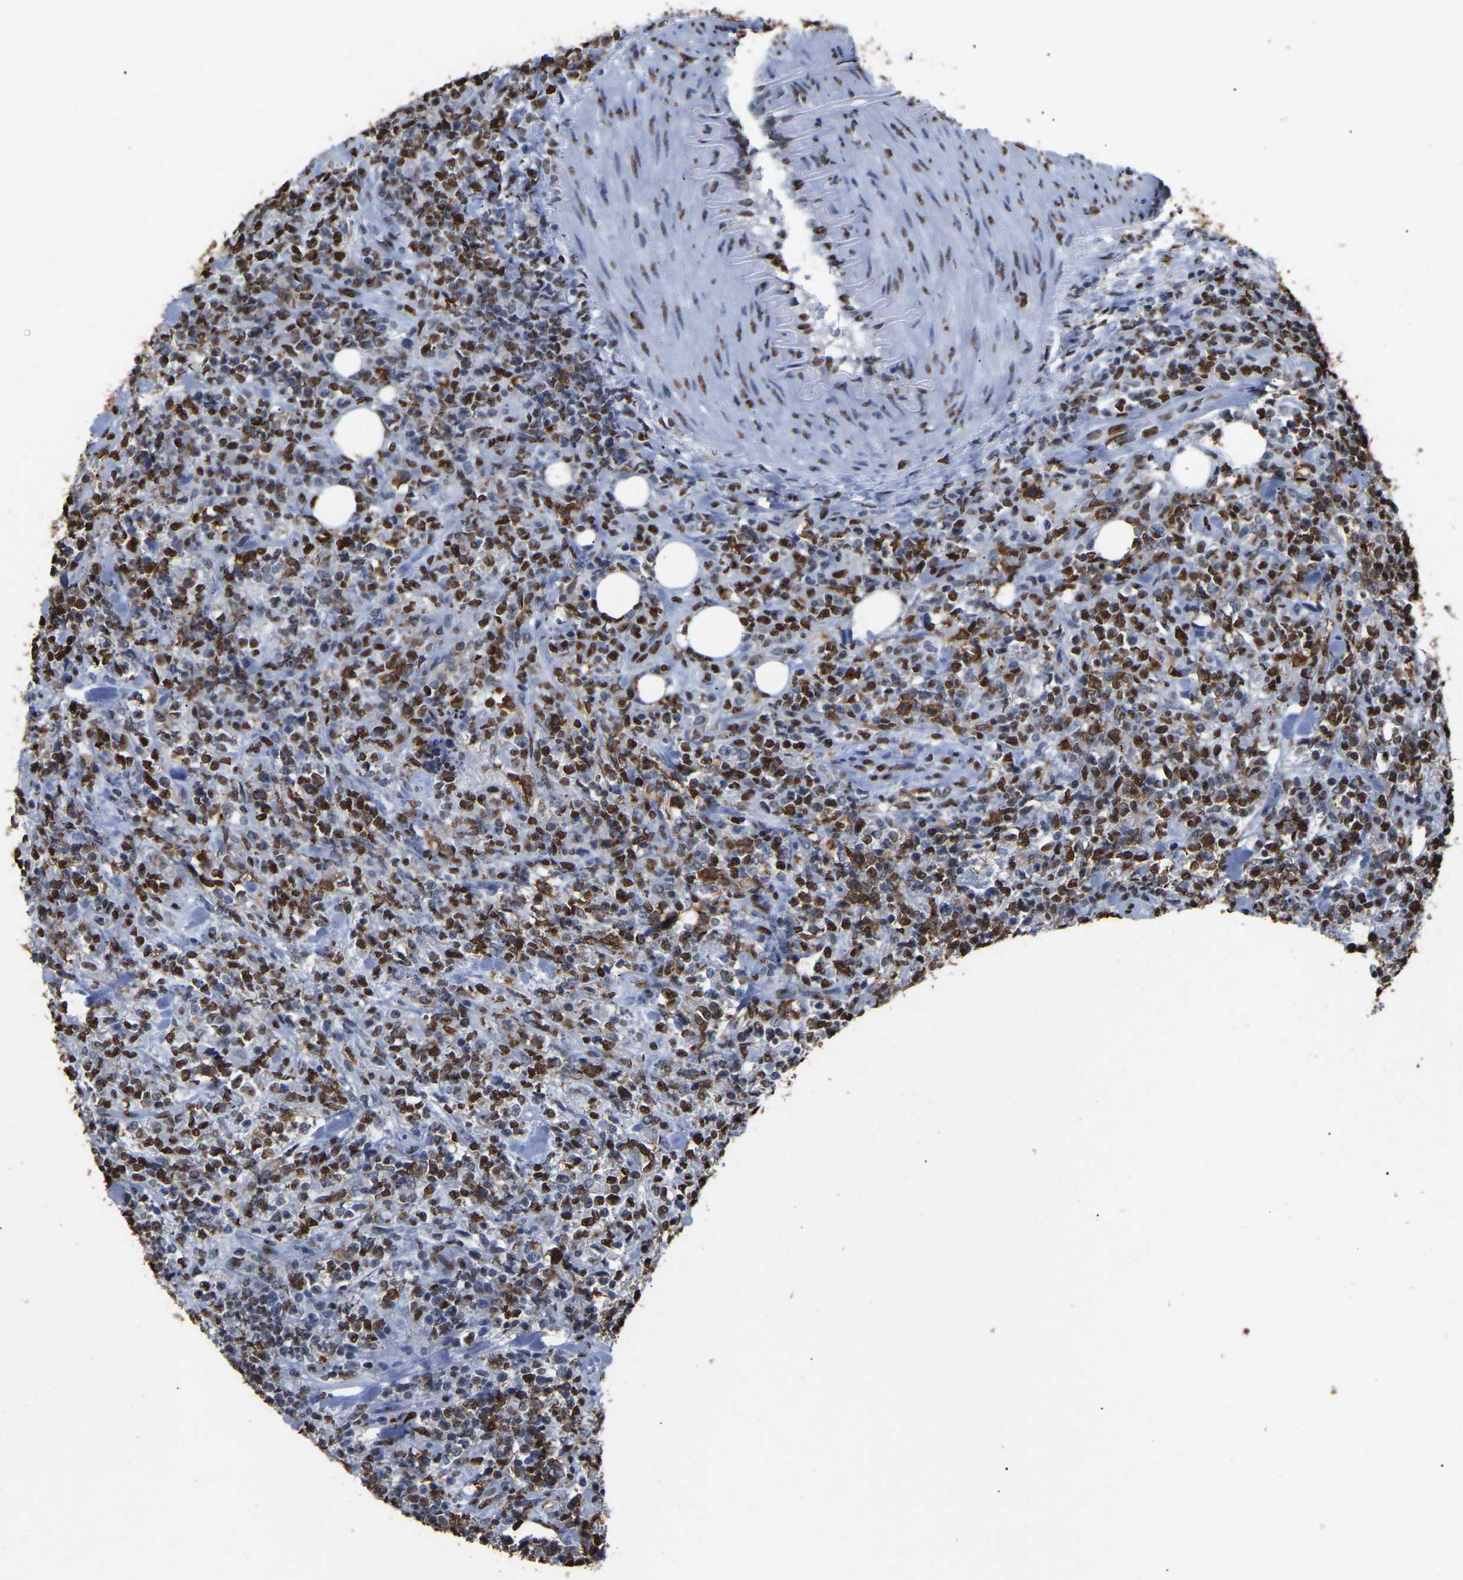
{"staining": {"intensity": "strong", "quantity": ">75%", "location": "nuclear"}, "tissue": "lymphoma", "cell_type": "Tumor cells", "image_type": "cancer", "snomed": [{"axis": "morphology", "description": "Malignant lymphoma, non-Hodgkin's type, High grade"}, {"axis": "topography", "description": "Soft tissue"}], "caption": "IHC micrograph of lymphoma stained for a protein (brown), which reveals high levels of strong nuclear positivity in about >75% of tumor cells.", "gene": "RBL2", "patient": {"sex": "male", "age": 18}}